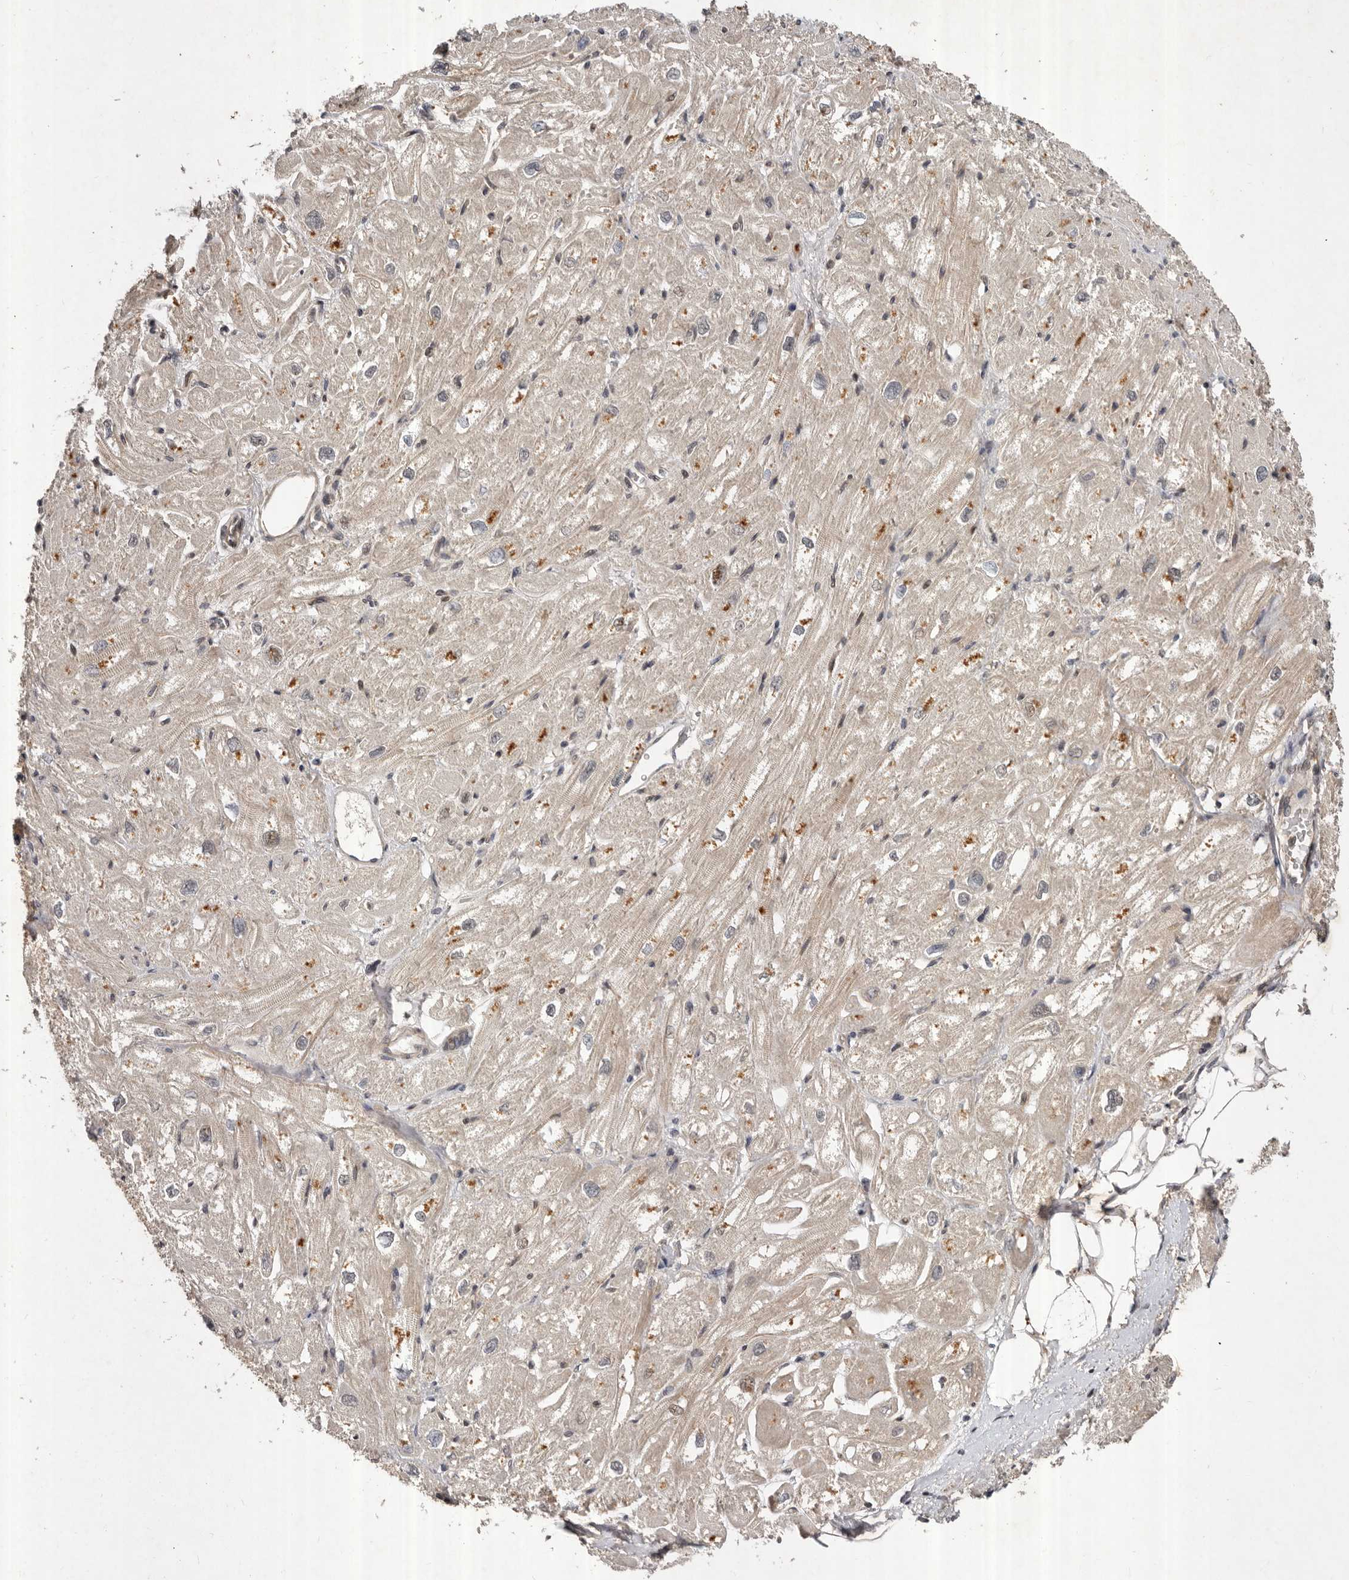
{"staining": {"intensity": "strong", "quantity": "25%-75%", "location": "cytoplasmic/membranous"}, "tissue": "heart muscle", "cell_type": "Cardiomyocytes", "image_type": "normal", "snomed": [{"axis": "morphology", "description": "Normal tissue, NOS"}, {"axis": "topography", "description": "Heart"}], "caption": "Protein staining of unremarkable heart muscle demonstrates strong cytoplasmic/membranous positivity in about 25%-75% of cardiomyocytes. Nuclei are stained in blue.", "gene": "ABL1", "patient": {"sex": "male", "age": 50}}